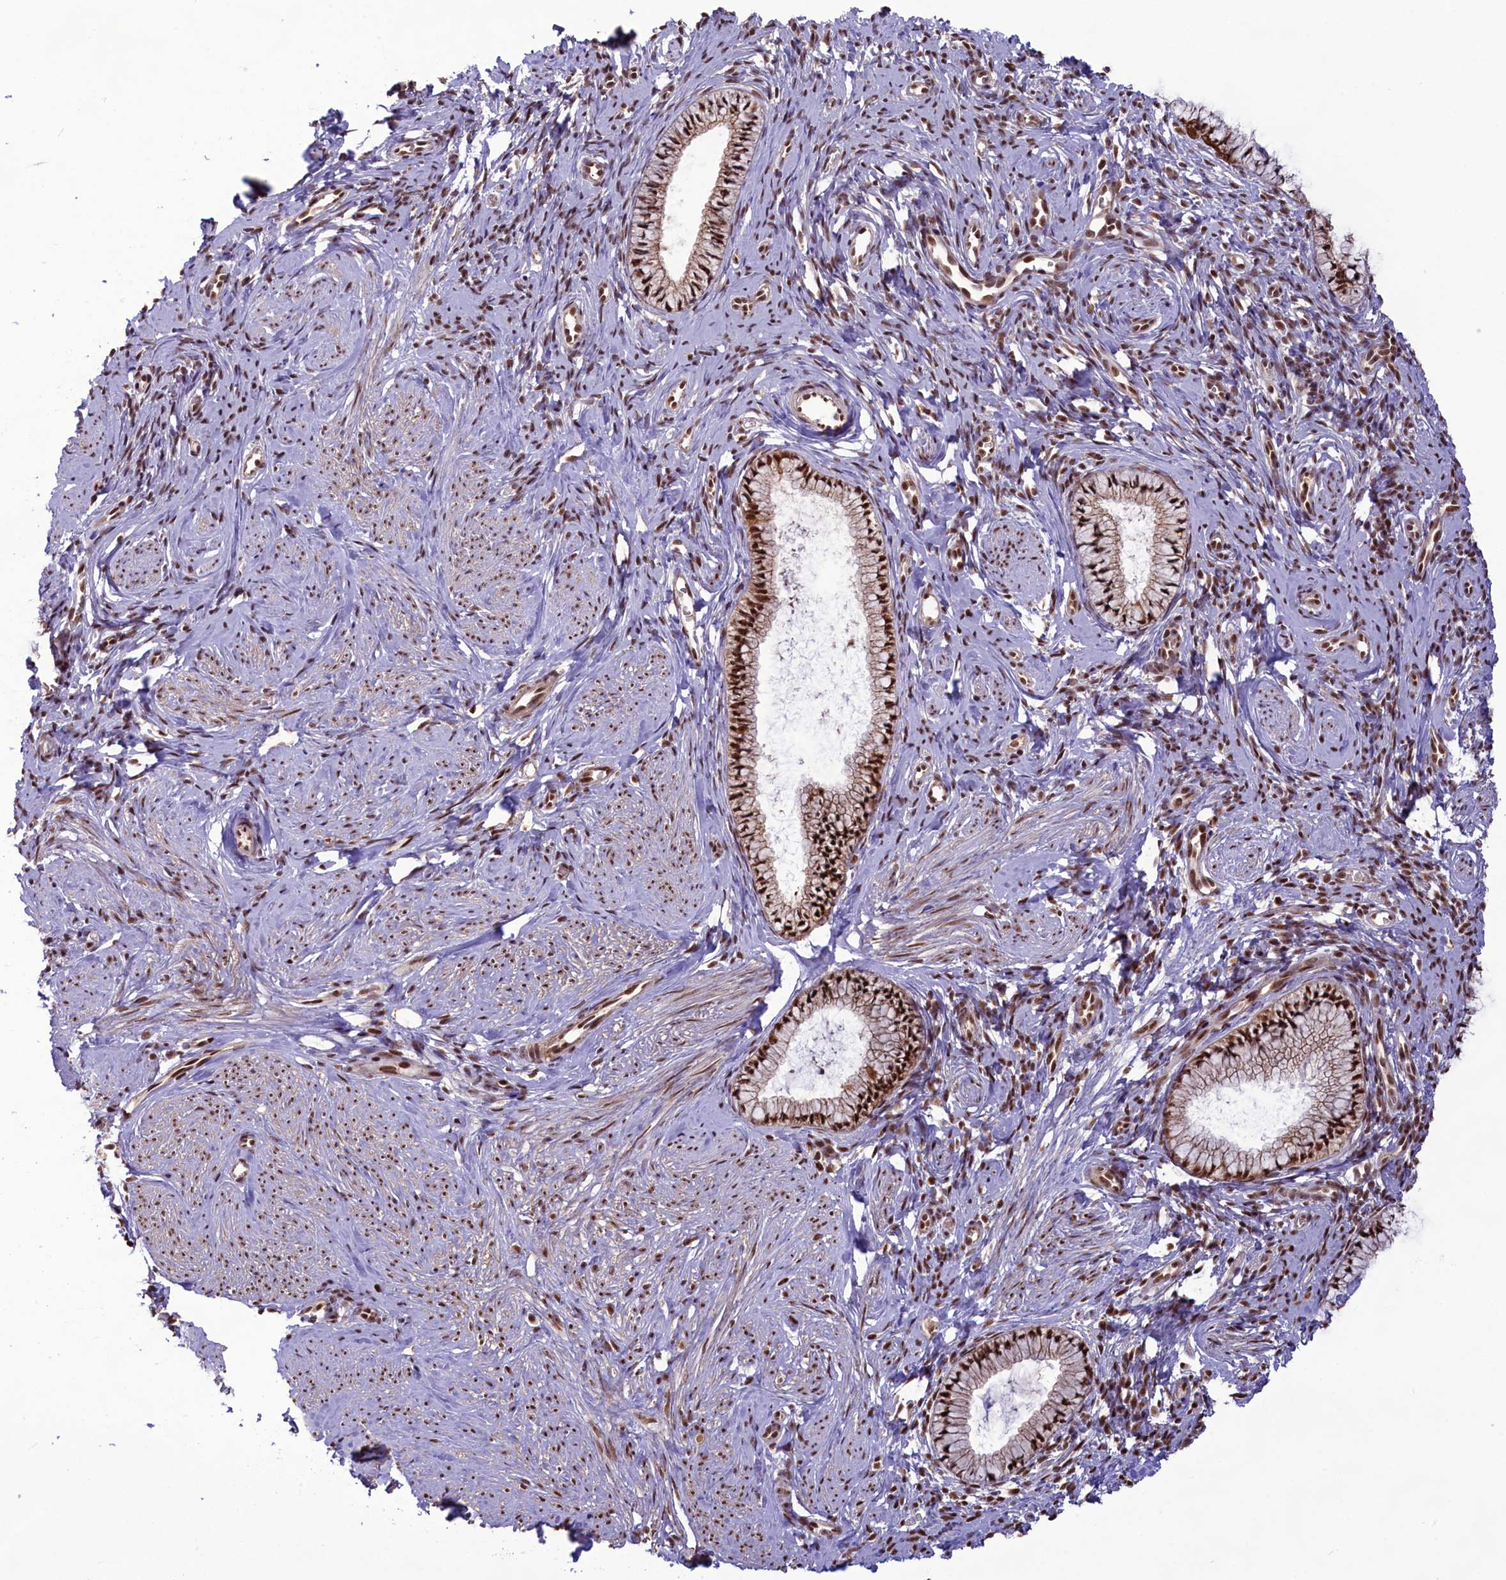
{"staining": {"intensity": "moderate", "quantity": ">75%", "location": "cytoplasmic/membranous,nuclear"}, "tissue": "cervix", "cell_type": "Glandular cells", "image_type": "normal", "snomed": [{"axis": "morphology", "description": "Normal tissue, NOS"}, {"axis": "topography", "description": "Cervix"}], "caption": "Cervix stained with a brown dye displays moderate cytoplasmic/membranous,nuclear positive staining in approximately >75% of glandular cells.", "gene": "CARD8", "patient": {"sex": "female", "age": 57}}